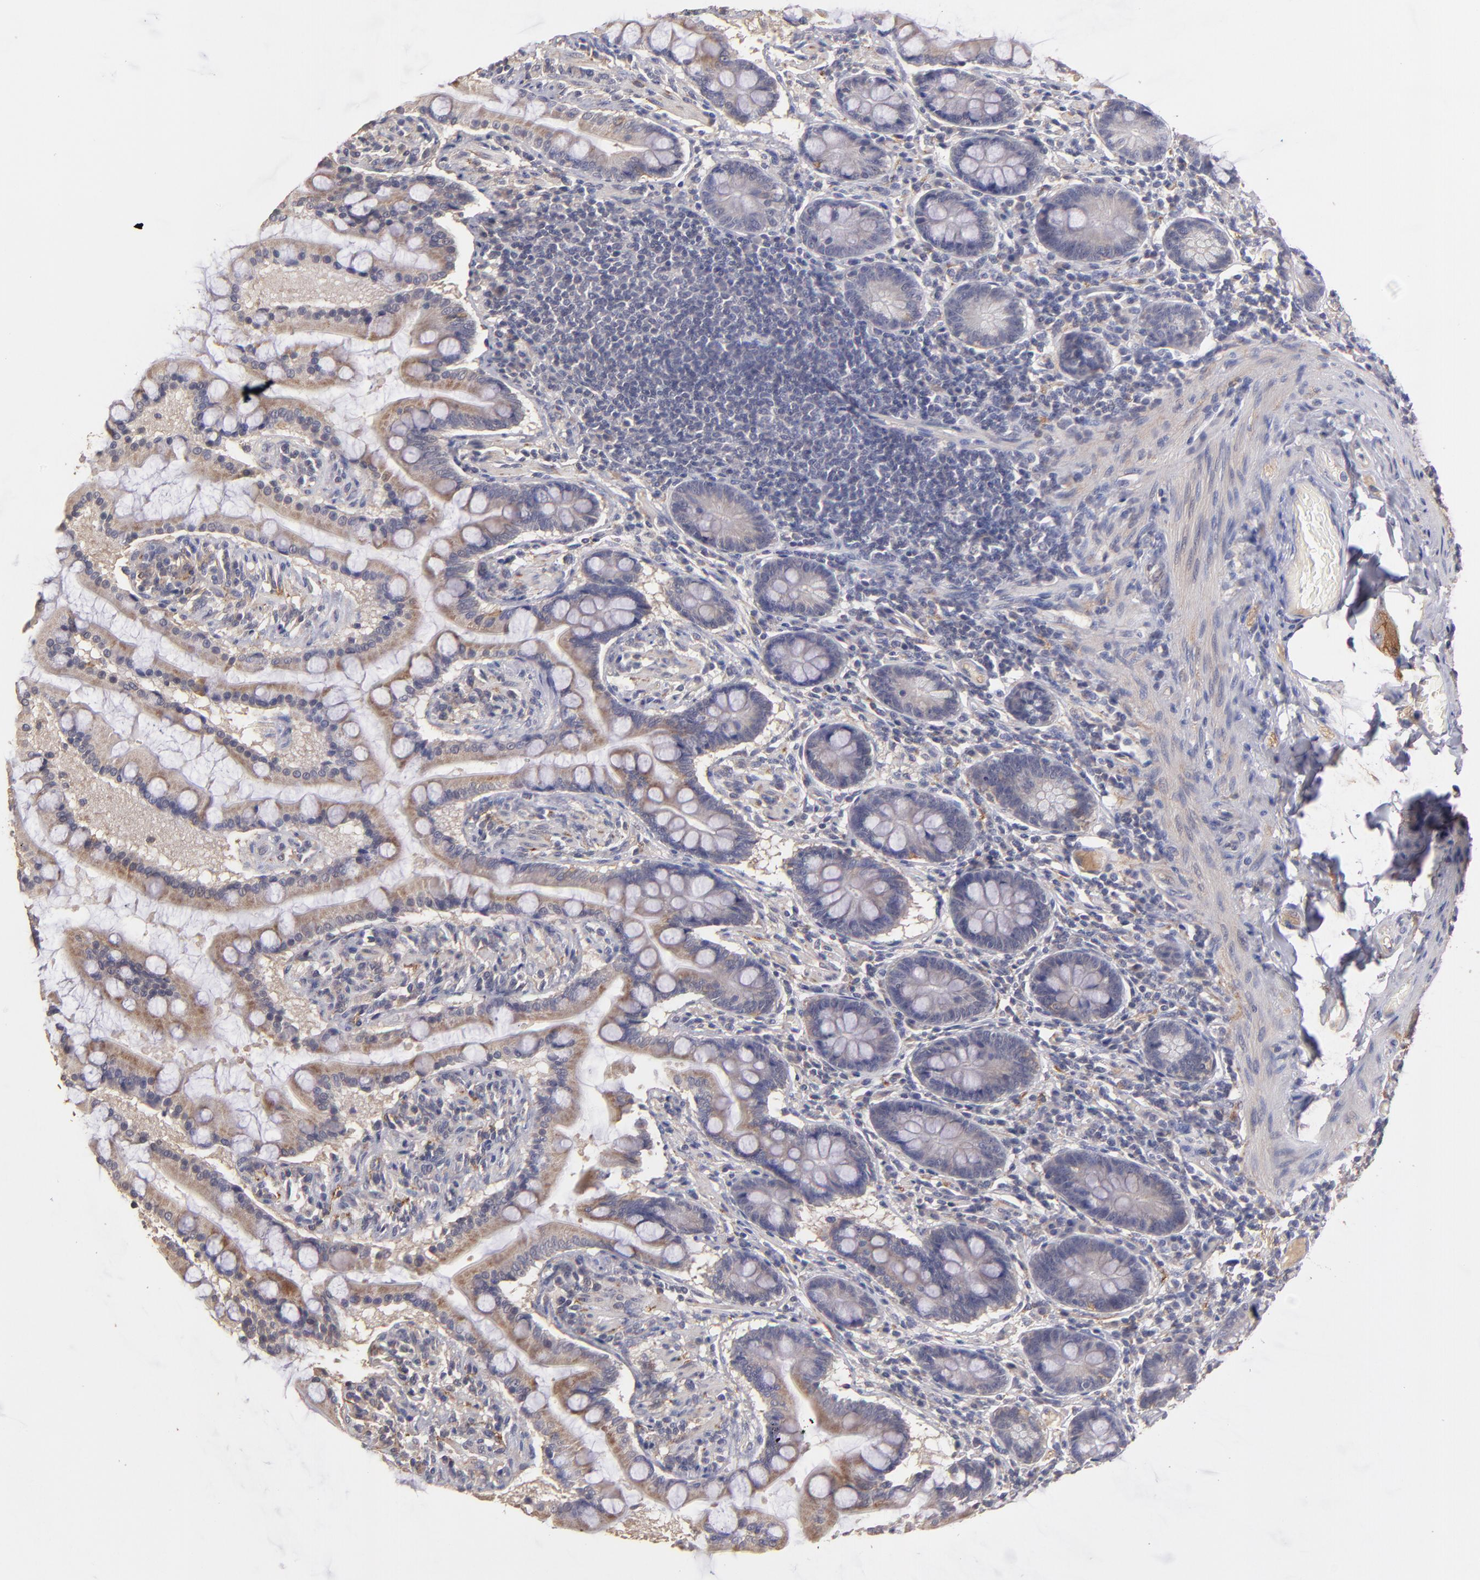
{"staining": {"intensity": "moderate", "quantity": "<25%", "location": "cytoplasmic/membranous"}, "tissue": "small intestine", "cell_type": "Glandular cells", "image_type": "normal", "snomed": [{"axis": "morphology", "description": "Normal tissue, NOS"}, {"axis": "topography", "description": "Small intestine"}], "caption": "Immunohistochemical staining of unremarkable human small intestine displays low levels of moderate cytoplasmic/membranous positivity in about <25% of glandular cells.", "gene": "GNAZ", "patient": {"sex": "male", "age": 41}}